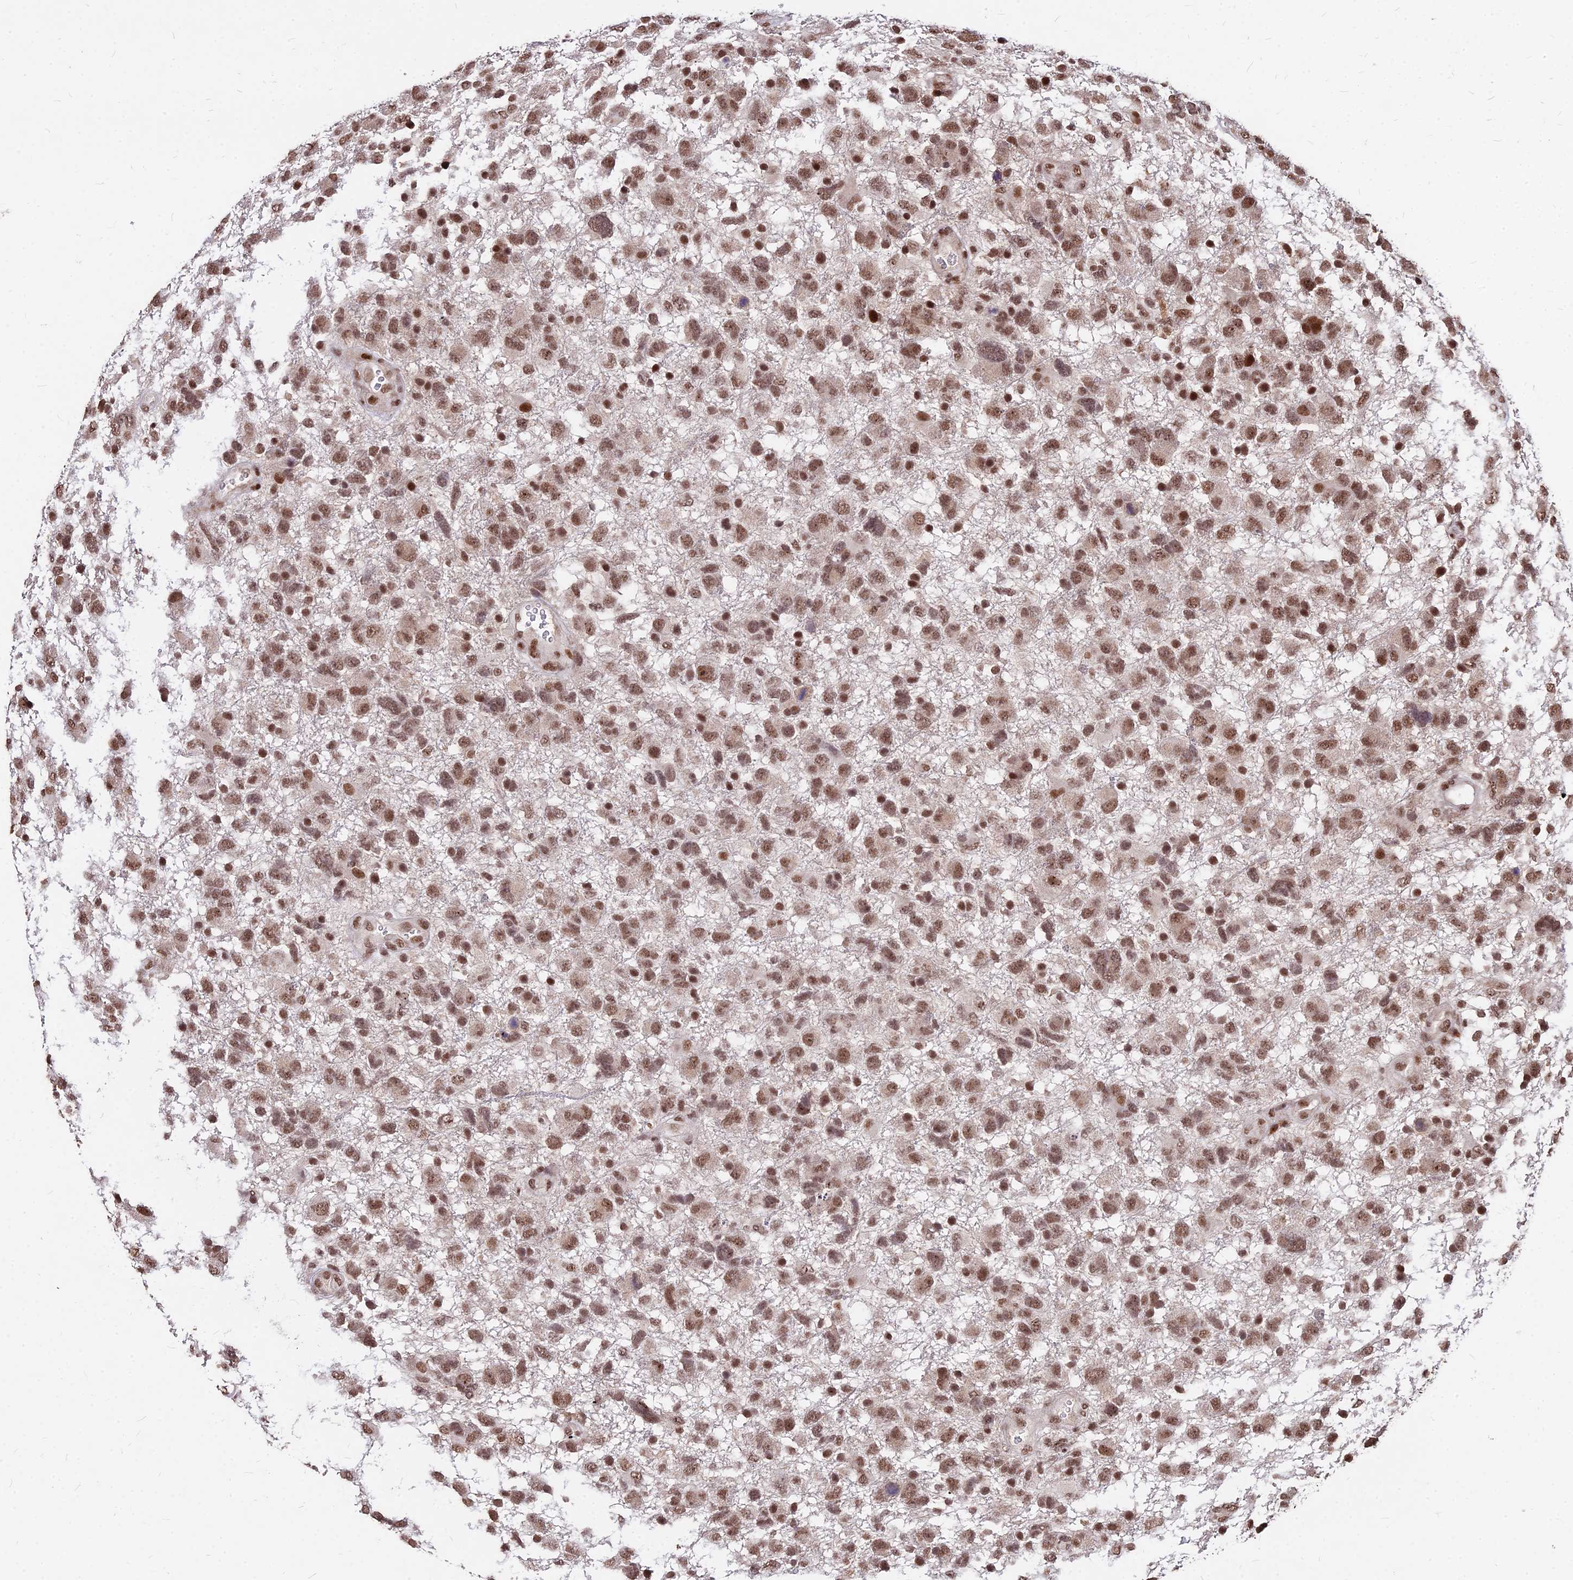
{"staining": {"intensity": "moderate", "quantity": ">75%", "location": "nuclear"}, "tissue": "glioma", "cell_type": "Tumor cells", "image_type": "cancer", "snomed": [{"axis": "morphology", "description": "Glioma, malignant, High grade"}, {"axis": "topography", "description": "Brain"}], "caption": "Malignant glioma (high-grade) stained with immunohistochemistry demonstrates moderate nuclear staining in approximately >75% of tumor cells.", "gene": "ZBED4", "patient": {"sex": "male", "age": 61}}